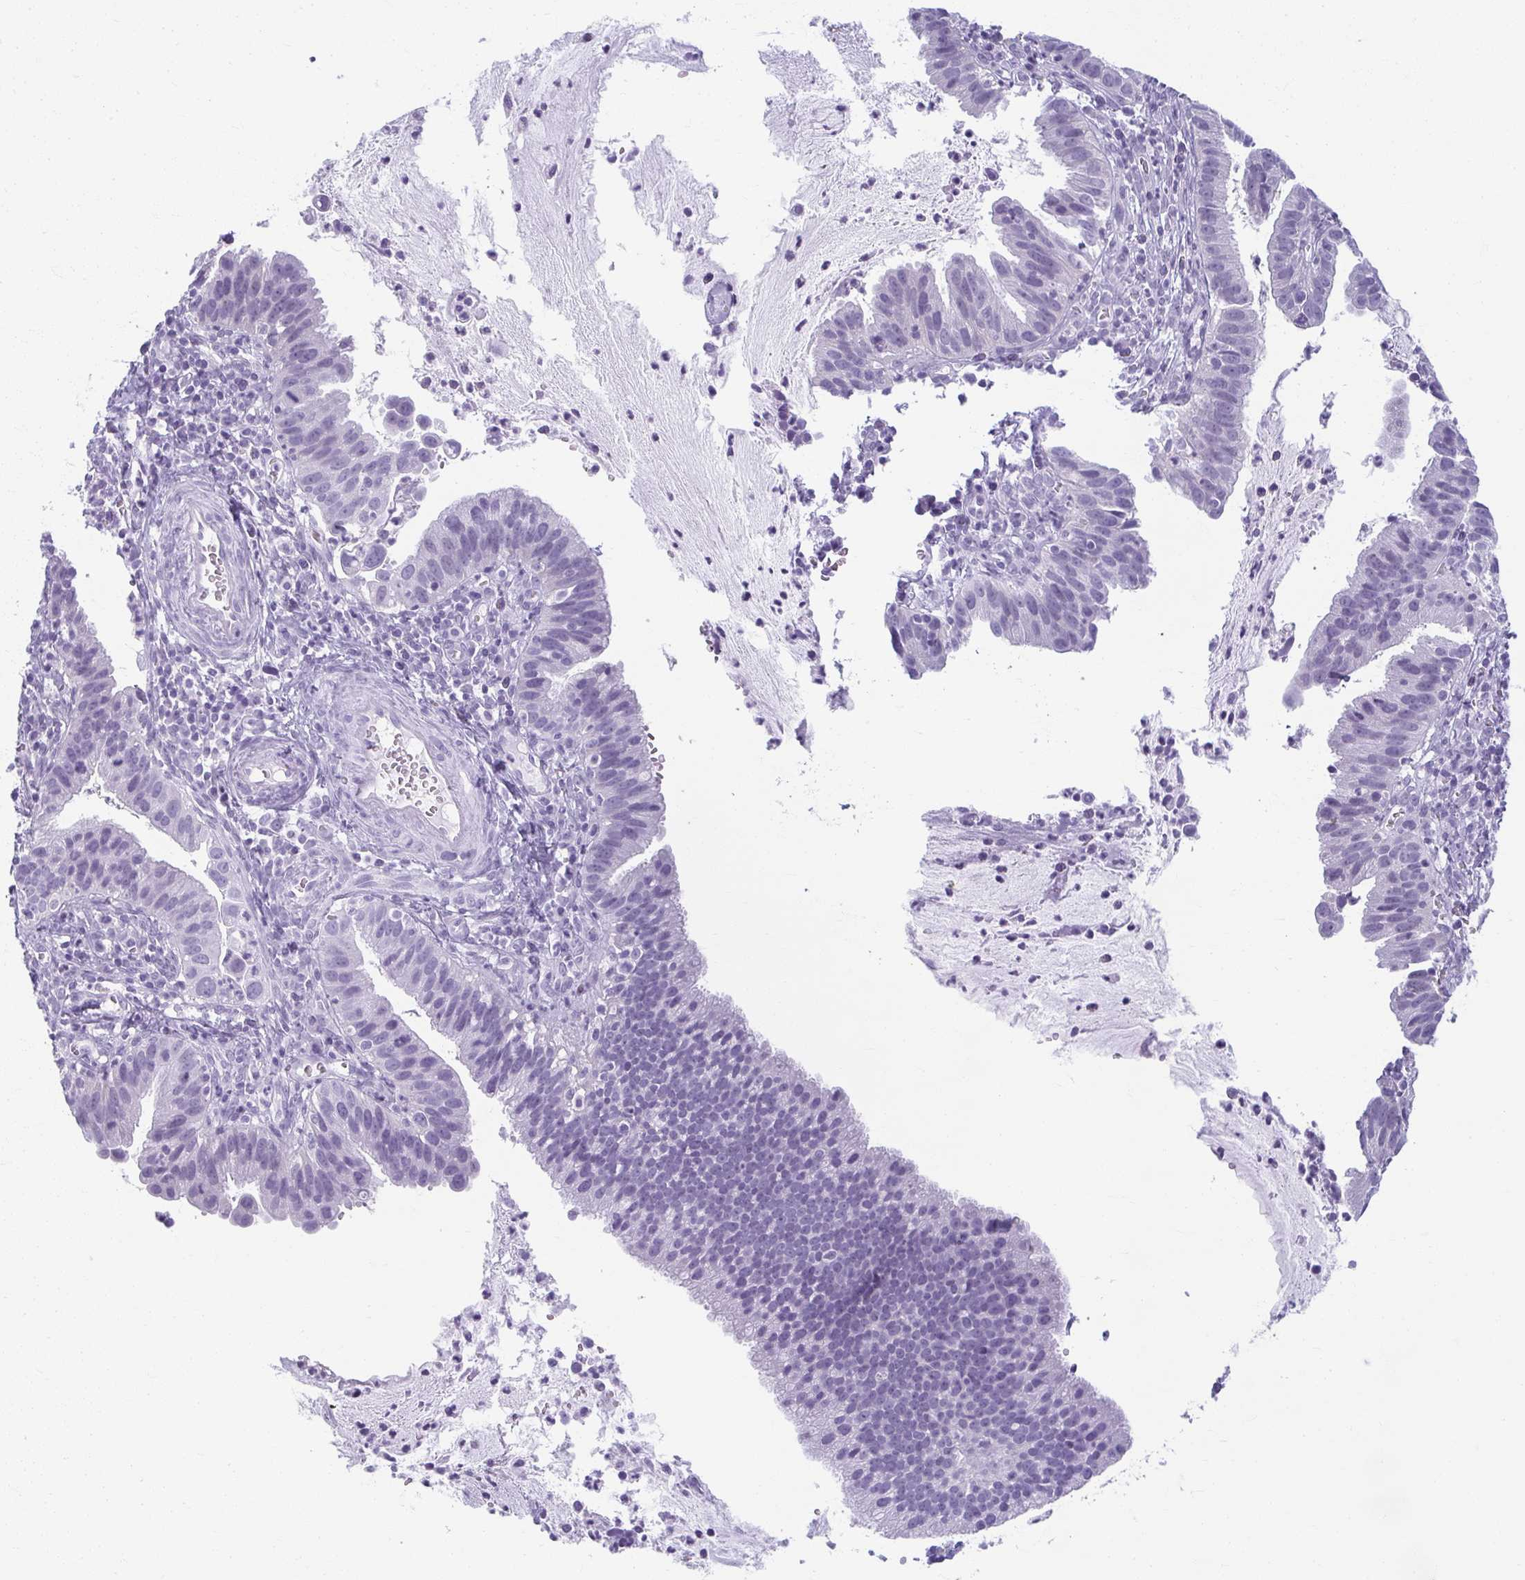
{"staining": {"intensity": "negative", "quantity": "none", "location": "none"}, "tissue": "cervical cancer", "cell_type": "Tumor cells", "image_type": "cancer", "snomed": [{"axis": "morphology", "description": "Adenocarcinoma, NOS"}, {"axis": "topography", "description": "Cervix"}], "caption": "Tumor cells are negative for protein expression in human cervical adenocarcinoma.", "gene": "MOBP", "patient": {"sex": "female", "age": 34}}